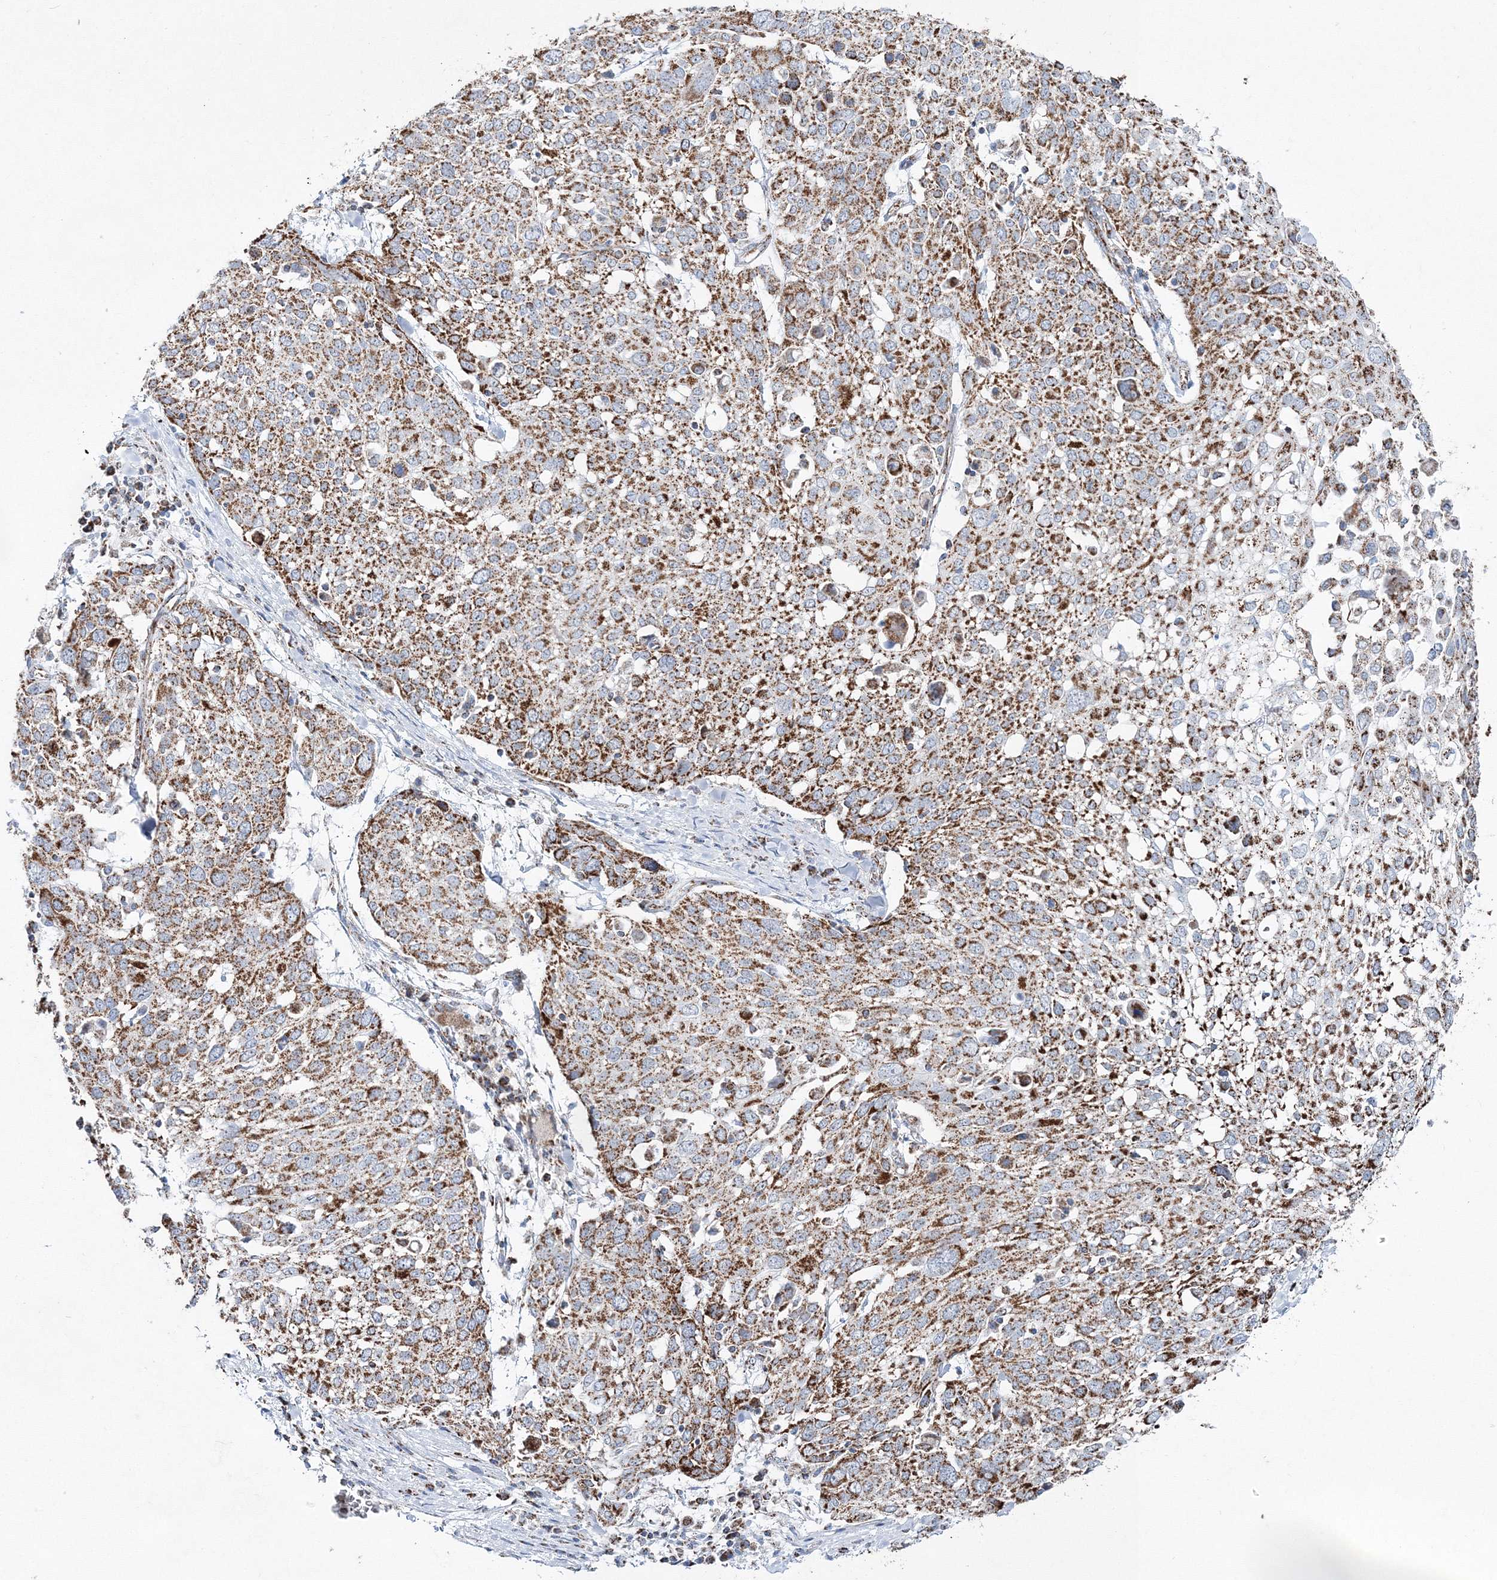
{"staining": {"intensity": "strong", "quantity": ">75%", "location": "cytoplasmic/membranous"}, "tissue": "lung cancer", "cell_type": "Tumor cells", "image_type": "cancer", "snomed": [{"axis": "morphology", "description": "Squamous cell carcinoma, NOS"}, {"axis": "topography", "description": "Lung"}], "caption": "Protein expression analysis of lung cancer exhibits strong cytoplasmic/membranous positivity in about >75% of tumor cells.", "gene": "HIBCH", "patient": {"sex": "male", "age": 65}}